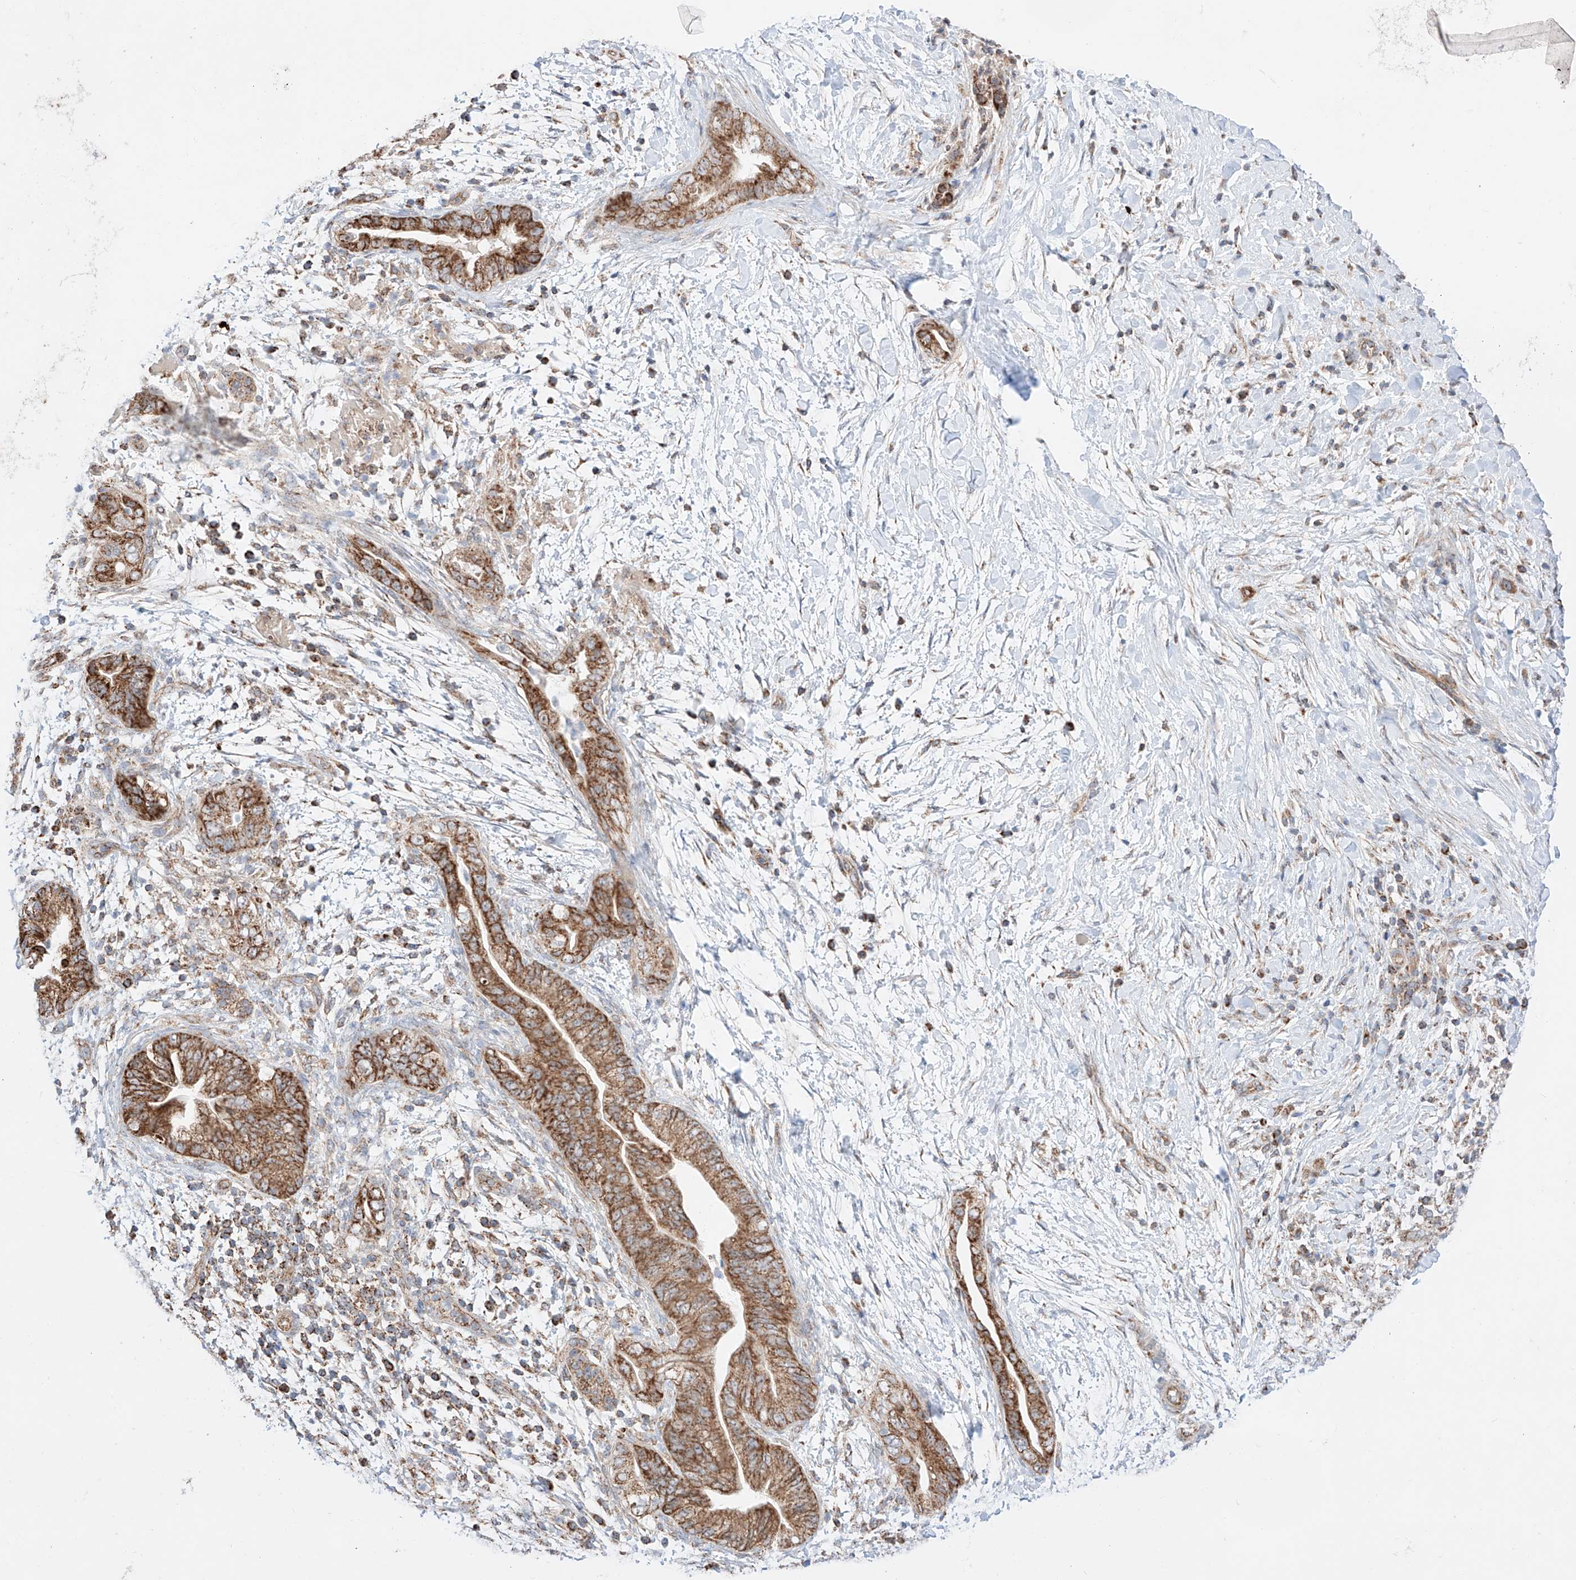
{"staining": {"intensity": "strong", "quantity": ">75%", "location": "cytoplasmic/membranous"}, "tissue": "pancreatic cancer", "cell_type": "Tumor cells", "image_type": "cancer", "snomed": [{"axis": "morphology", "description": "Adenocarcinoma, NOS"}, {"axis": "topography", "description": "Pancreas"}], "caption": "About >75% of tumor cells in human pancreatic cancer reveal strong cytoplasmic/membranous protein staining as visualized by brown immunohistochemical staining.", "gene": "KTI12", "patient": {"sex": "male", "age": 75}}